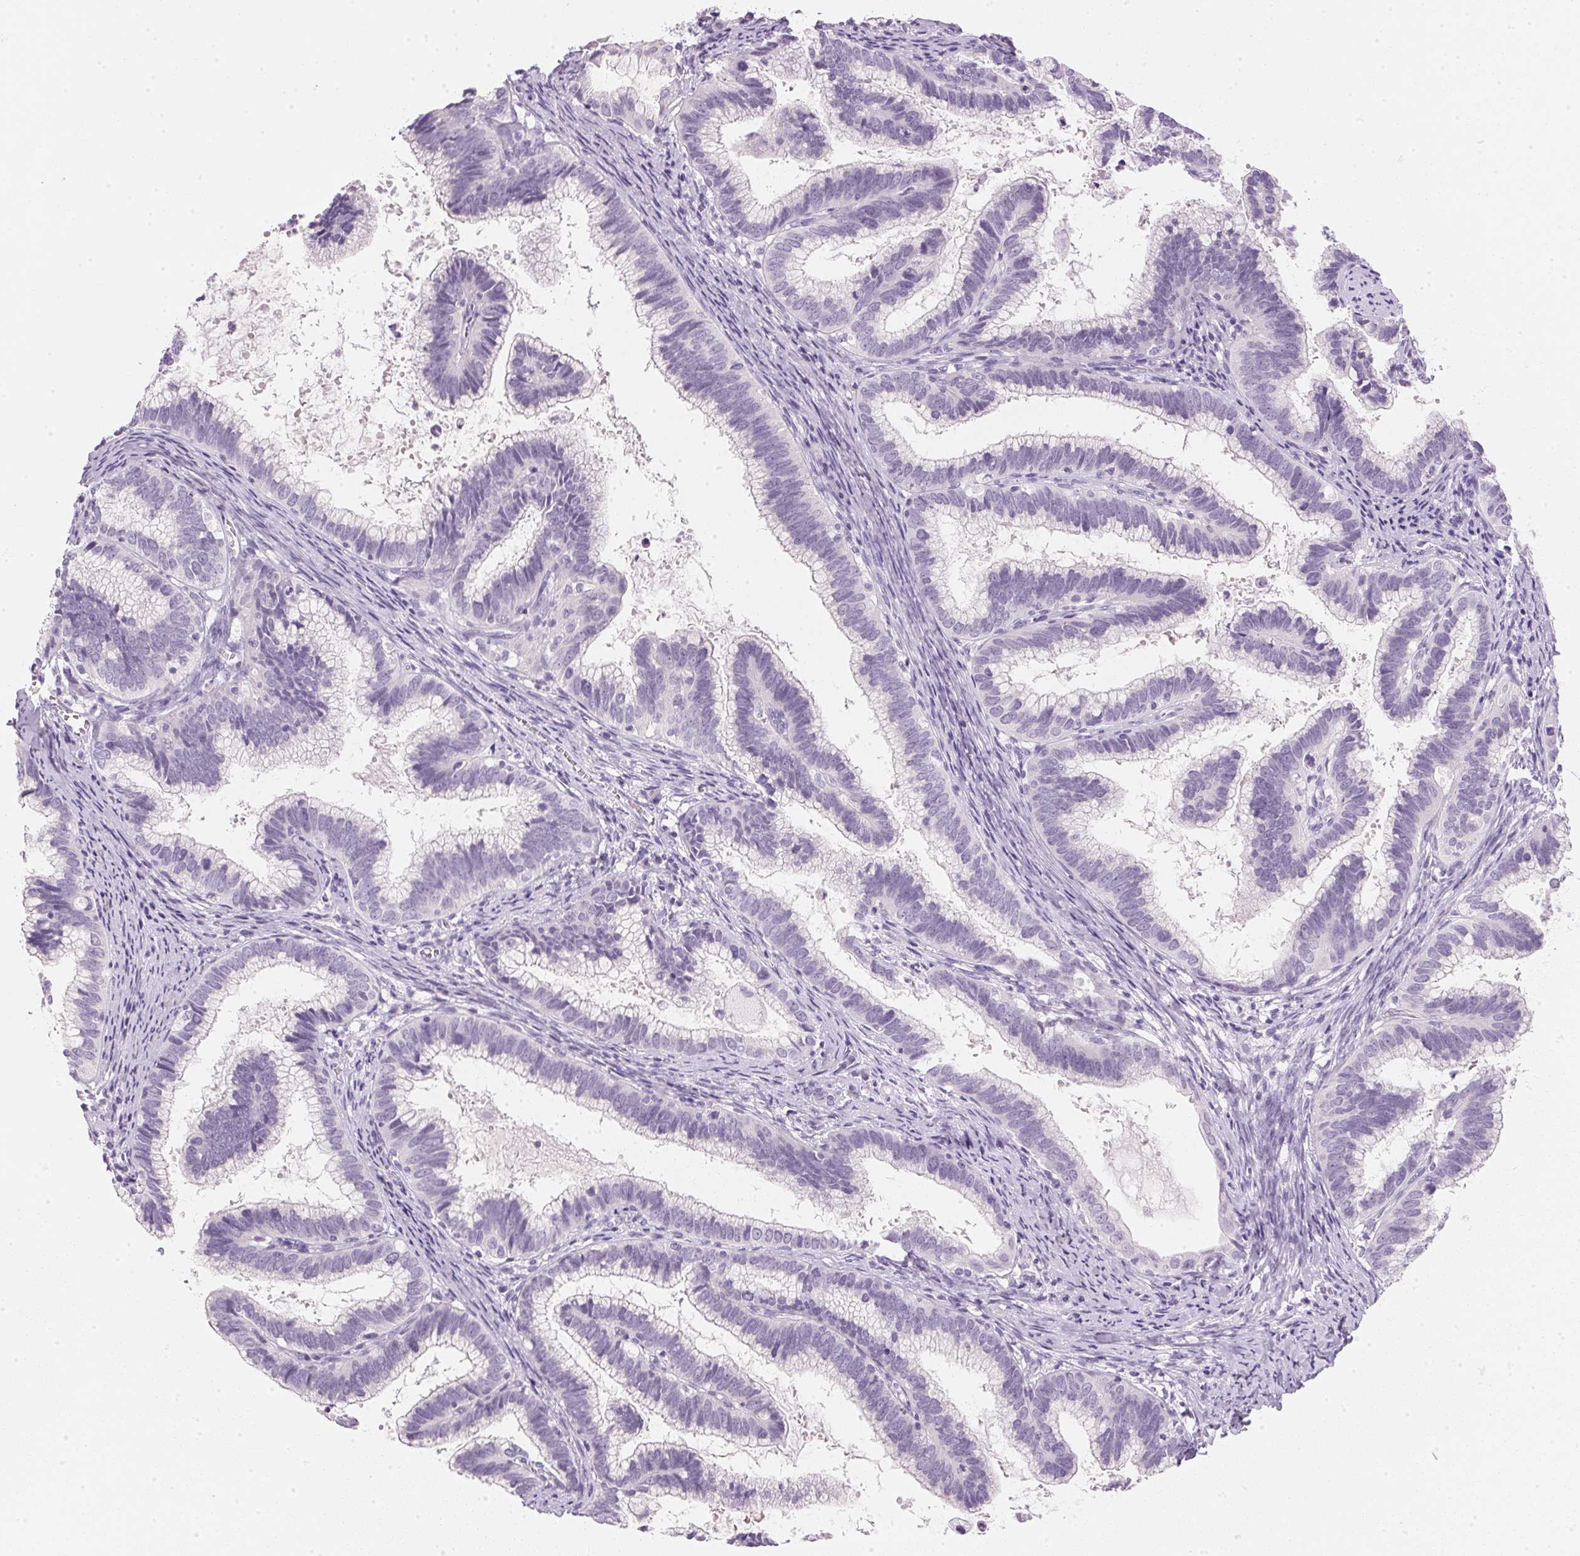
{"staining": {"intensity": "negative", "quantity": "none", "location": "none"}, "tissue": "cervical cancer", "cell_type": "Tumor cells", "image_type": "cancer", "snomed": [{"axis": "morphology", "description": "Adenocarcinoma, NOS"}, {"axis": "topography", "description": "Cervix"}], "caption": "There is no significant positivity in tumor cells of cervical cancer.", "gene": "IGFBP1", "patient": {"sex": "female", "age": 61}}